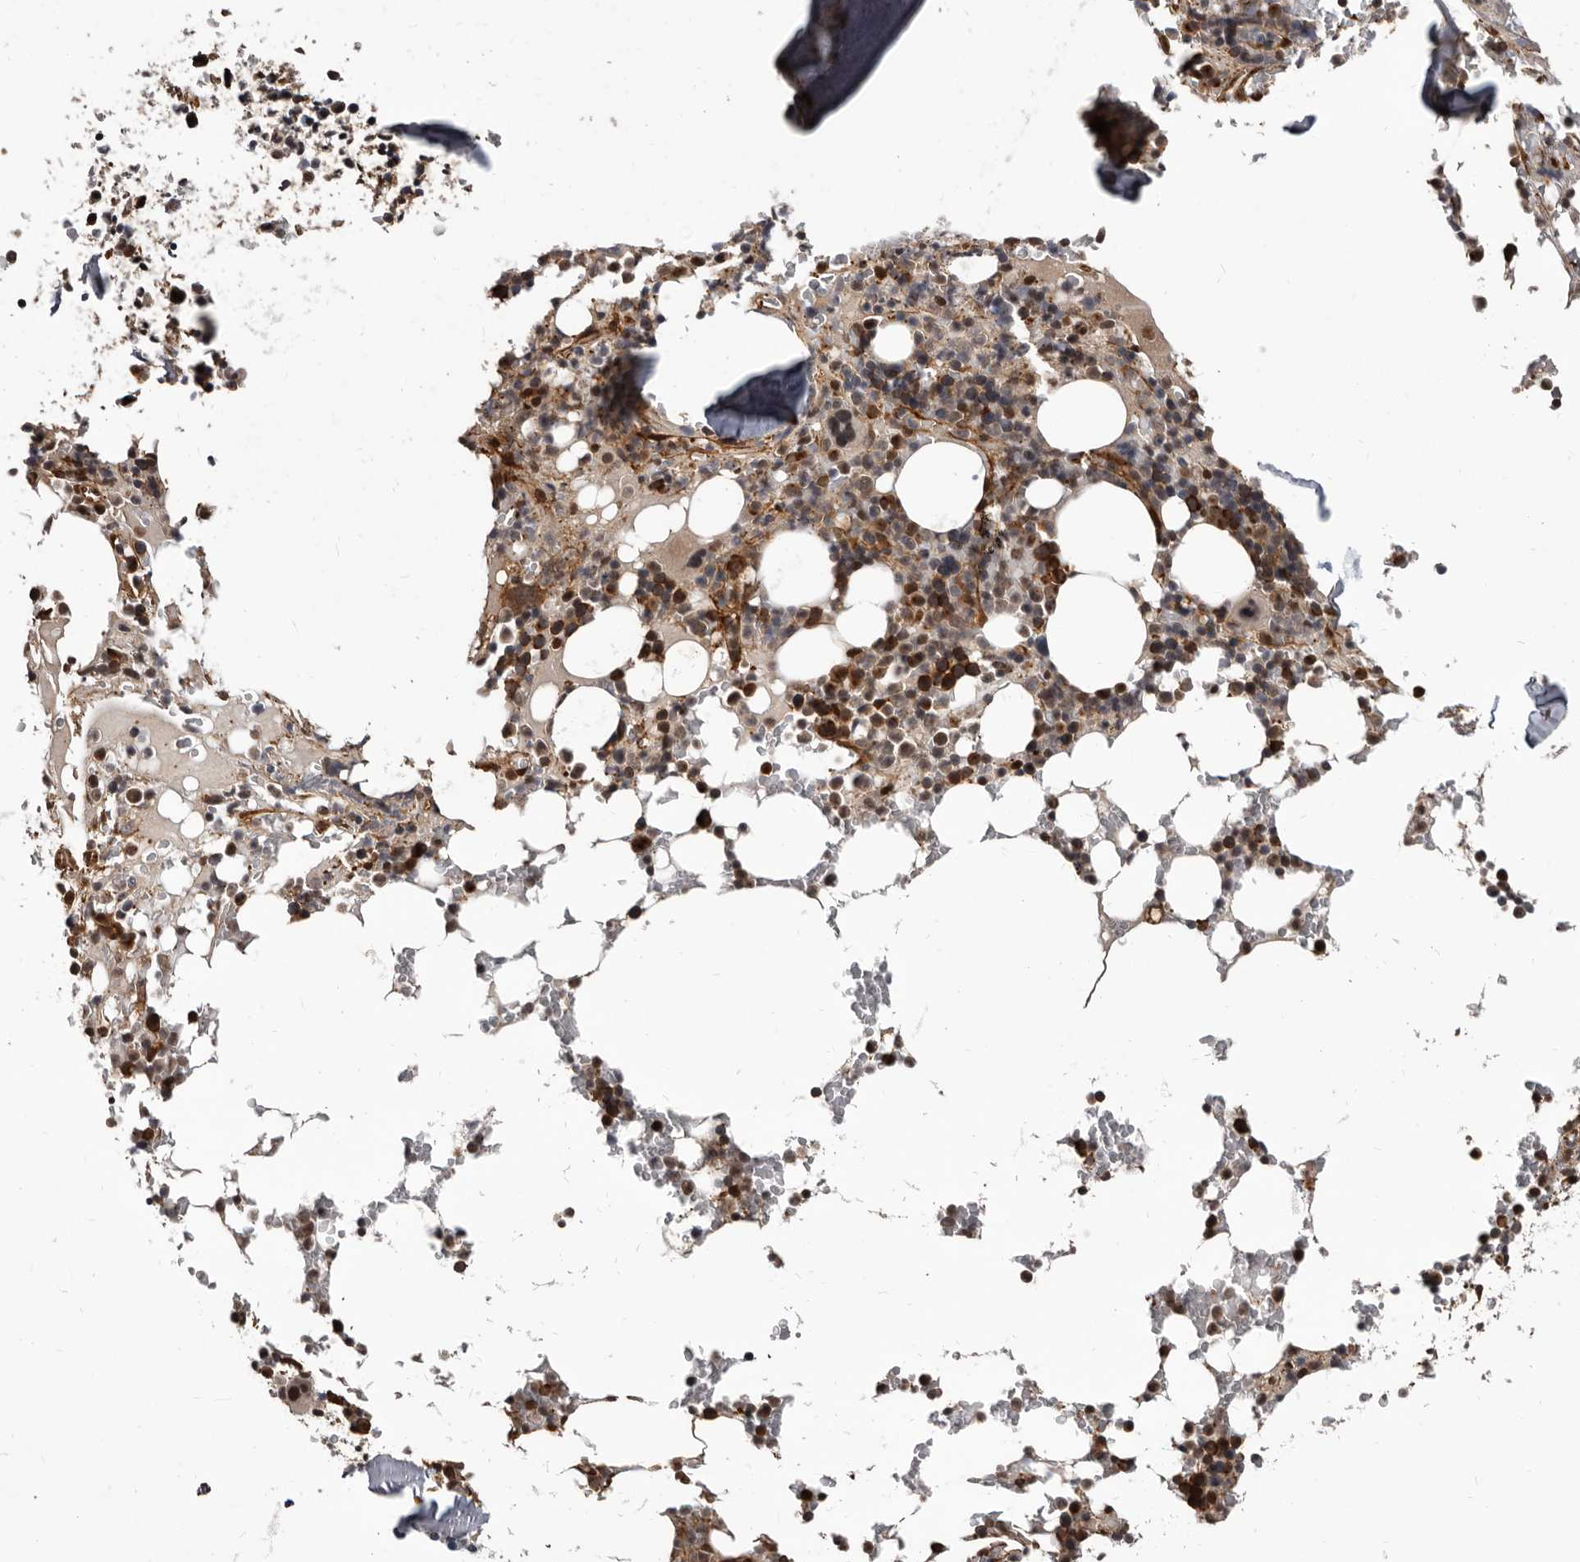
{"staining": {"intensity": "moderate", "quantity": ">75%", "location": "cytoplasmic/membranous,nuclear"}, "tissue": "bone marrow", "cell_type": "Hematopoietic cells", "image_type": "normal", "snomed": [{"axis": "morphology", "description": "Normal tissue, NOS"}, {"axis": "topography", "description": "Bone marrow"}], "caption": "IHC image of benign human bone marrow stained for a protein (brown), which demonstrates medium levels of moderate cytoplasmic/membranous,nuclear positivity in approximately >75% of hematopoietic cells.", "gene": "ADAMTS20", "patient": {"sex": "male", "age": 58}}